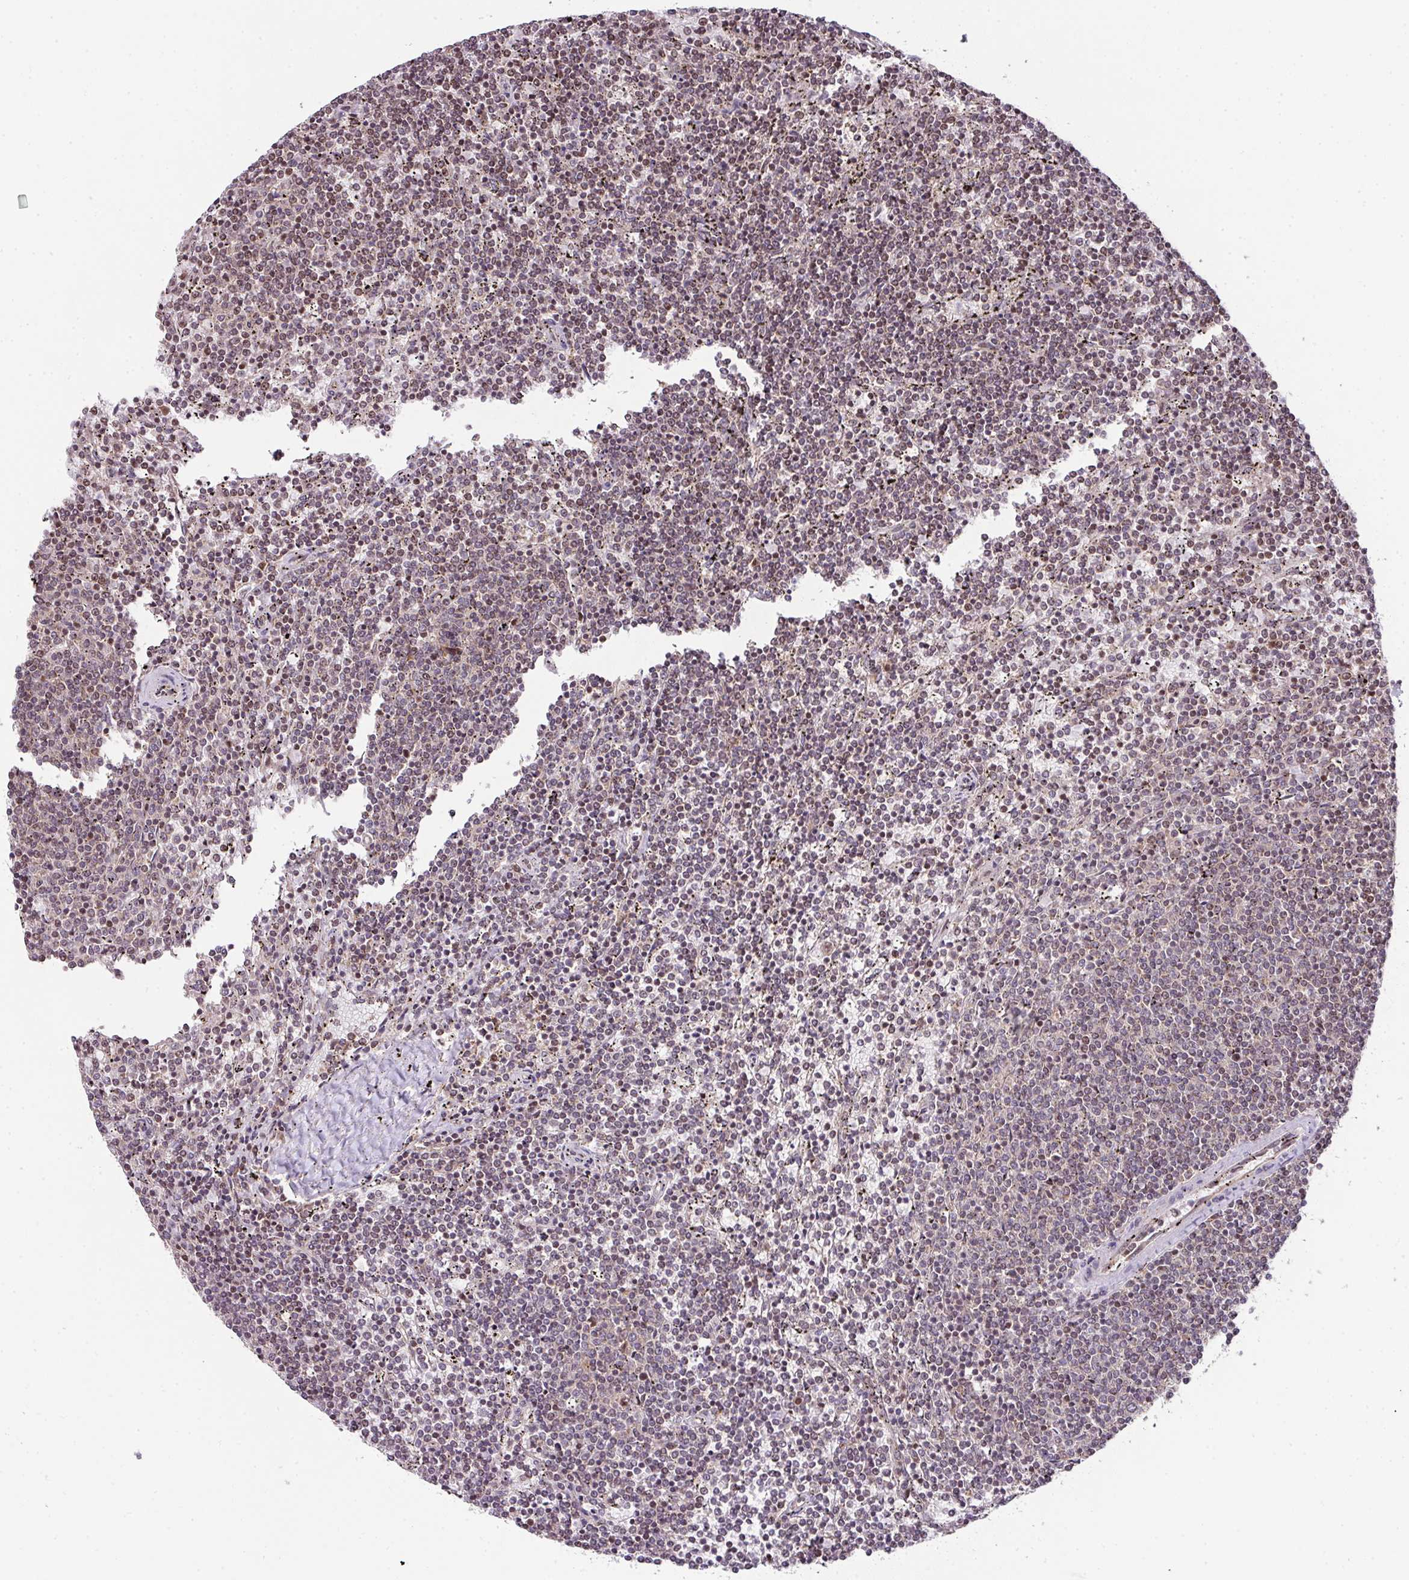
{"staining": {"intensity": "moderate", "quantity": "25%-75%", "location": "nuclear"}, "tissue": "lymphoma", "cell_type": "Tumor cells", "image_type": "cancer", "snomed": [{"axis": "morphology", "description": "Malignant lymphoma, non-Hodgkin's type, Low grade"}, {"axis": "topography", "description": "Spleen"}], "caption": "This is a photomicrograph of immunohistochemistry (IHC) staining of lymphoma, which shows moderate staining in the nuclear of tumor cells.", "gene": "PLK1", "patient": {"sex": "female", "age": 50}}